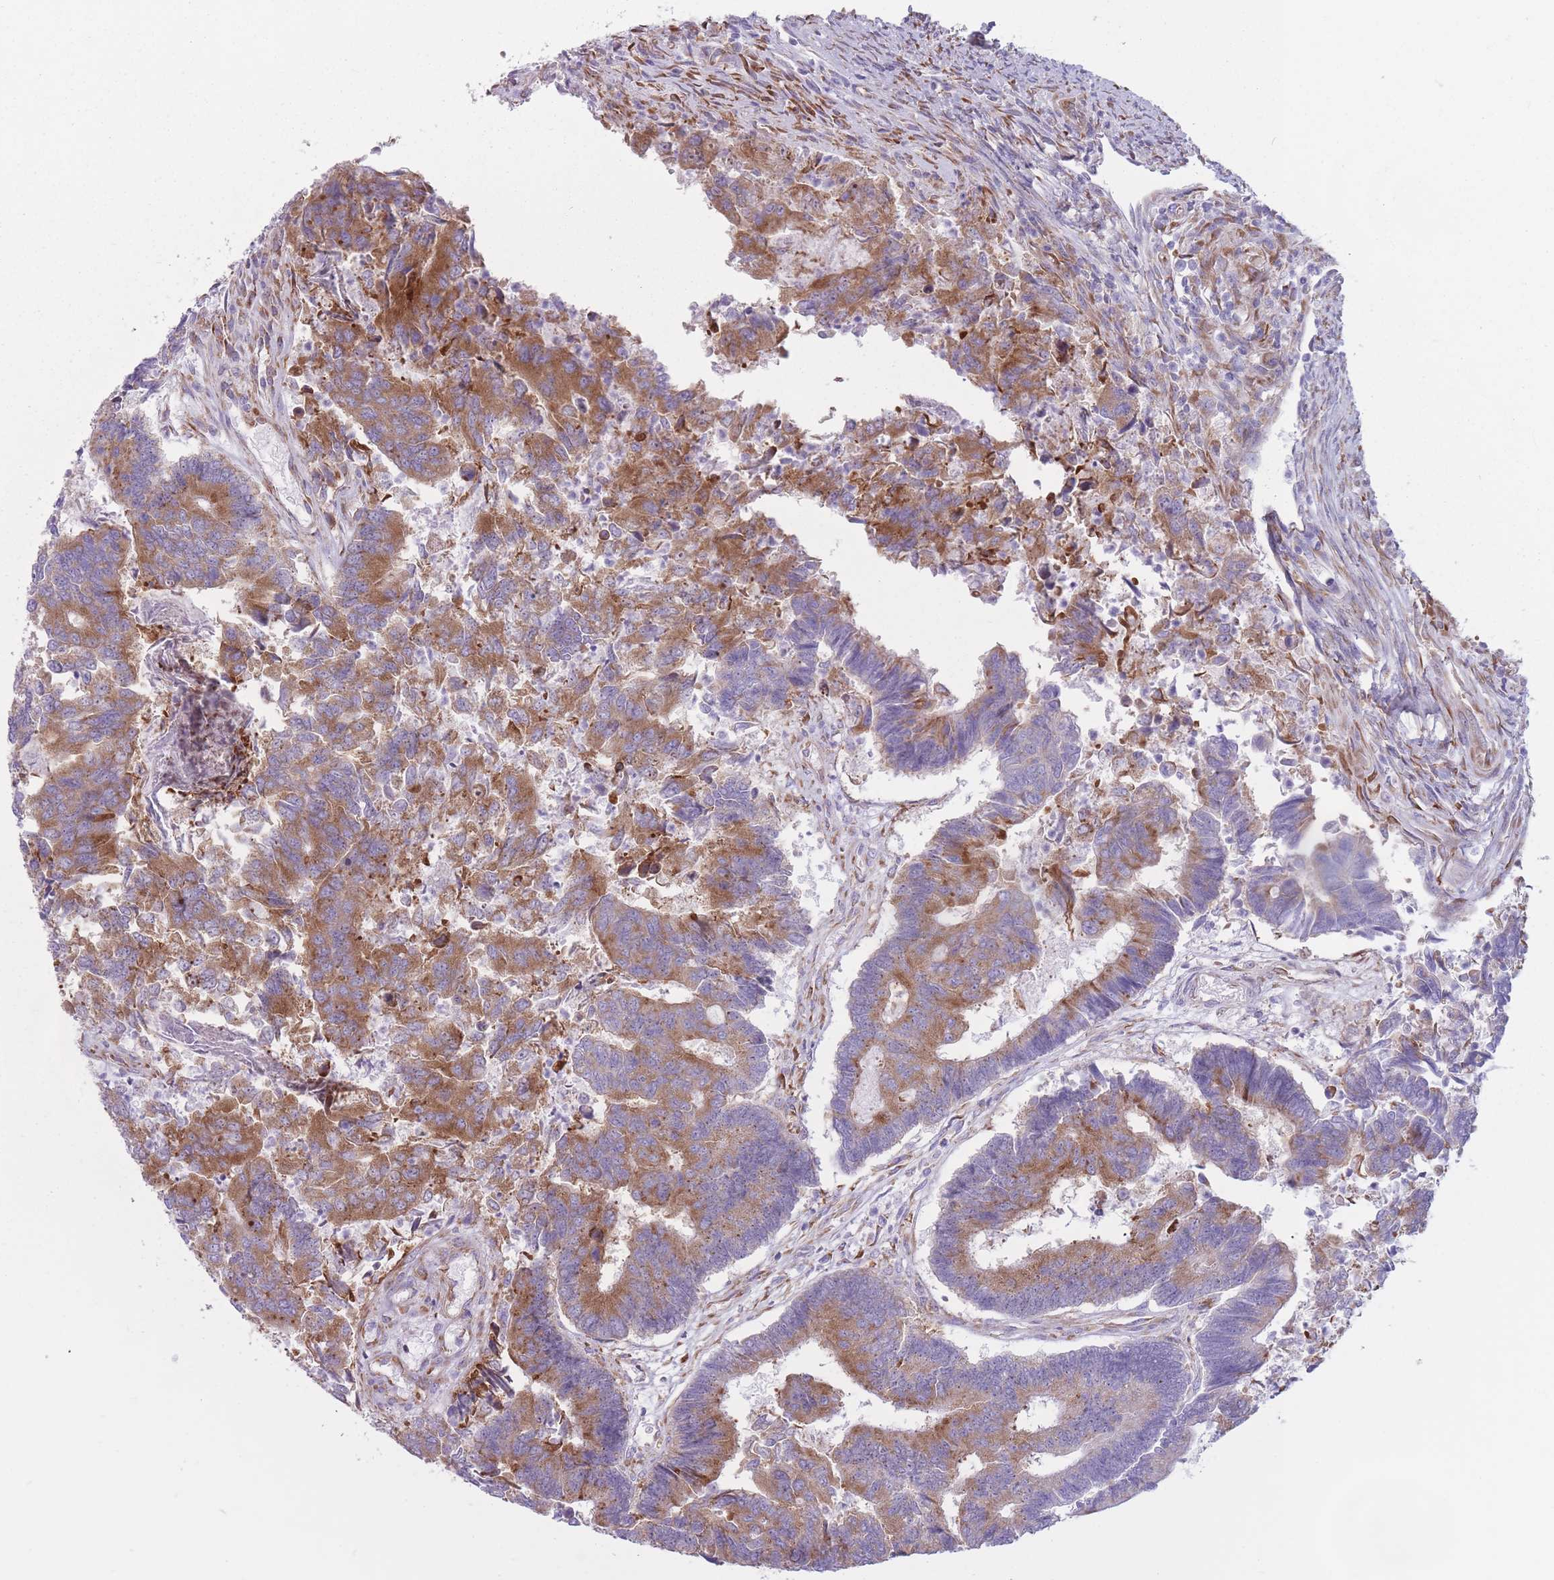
{"staining": {"intensity": "moderate", "quantity": ">75%", "location": "cytoplasmic/membranous"}, "tissue": "colorectal cancer", "cell_type": "Tumor cells", "image_type": "cancer", "snomed": [{"axis": "morphology", "description": "Adenocarcinoma, NOS"}, {"axis": "topography", "description": "Colon"}], "caption": "This histopathology image displays adenocarcinoma (colorectal) stained with immunohistochemistry to label a protein in brown. The cytoplasmic/membranous of tumor cells show moderate positivity for the protein. Nuclei are counter-stained blue.", "gene": "RPL18", "patient": {"sex": "female", "age": 67}}